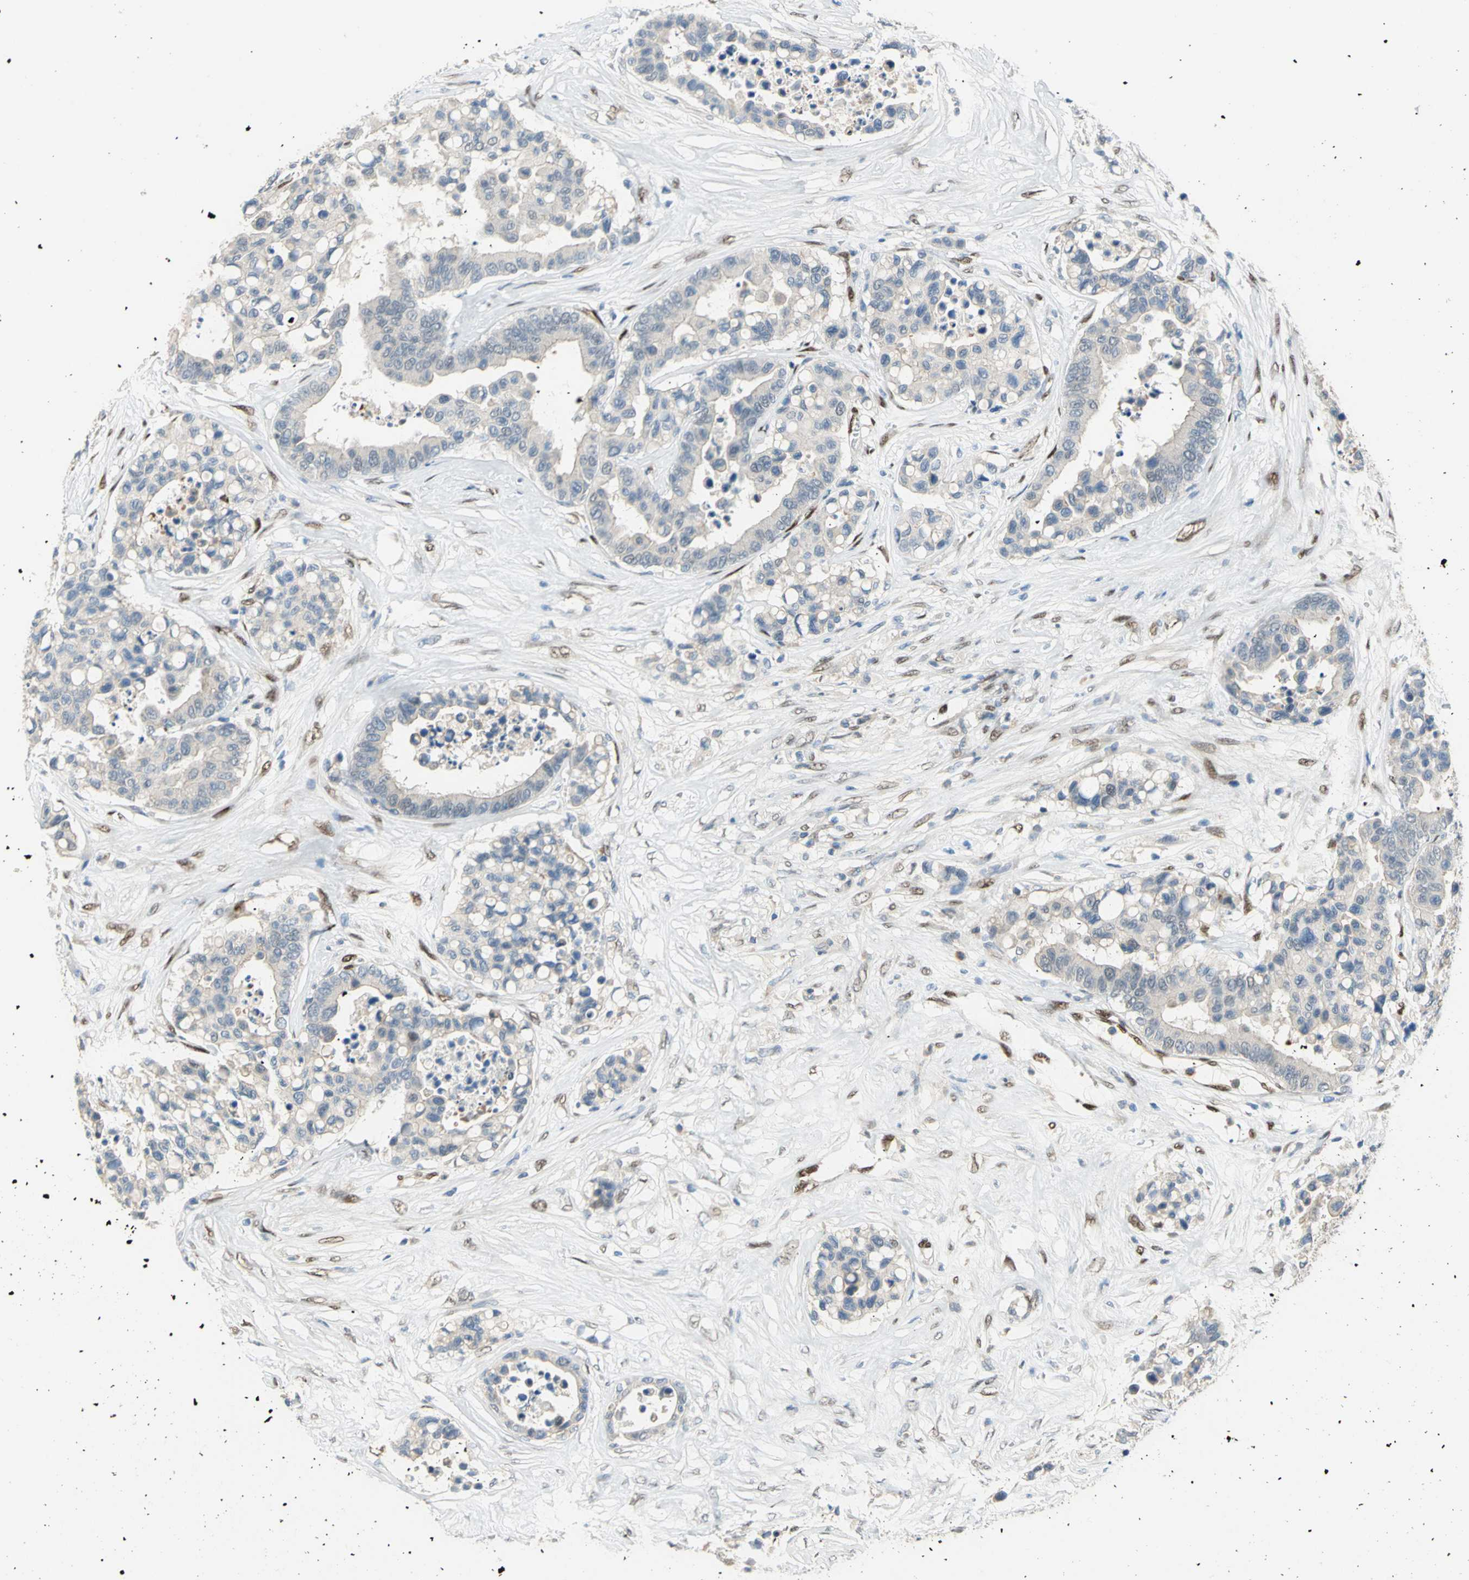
{"staining": {"intensity": "weak", "quantity": "25%-75%", "location": "cytoplasmic/membranous"}, "tissue": "colorectal cancer", "cell_type": "Tumor cells", "image_type": "cancer", "snomed": [{"axis": "morphology", "description": "Adenocarcinoma, NOS"}, {"axis": "topography", "description": "Colon"}], "caption": "IHC (DAB (3,3'-diaminobenzidine)) staining of colorectal adenocarcinoma shows weak cytoplasmic/membranous protein staining in about 25%-75% of tumor cells.", "gene": "RBFOX2", "patient": {"sex": "male", "age": 82}}